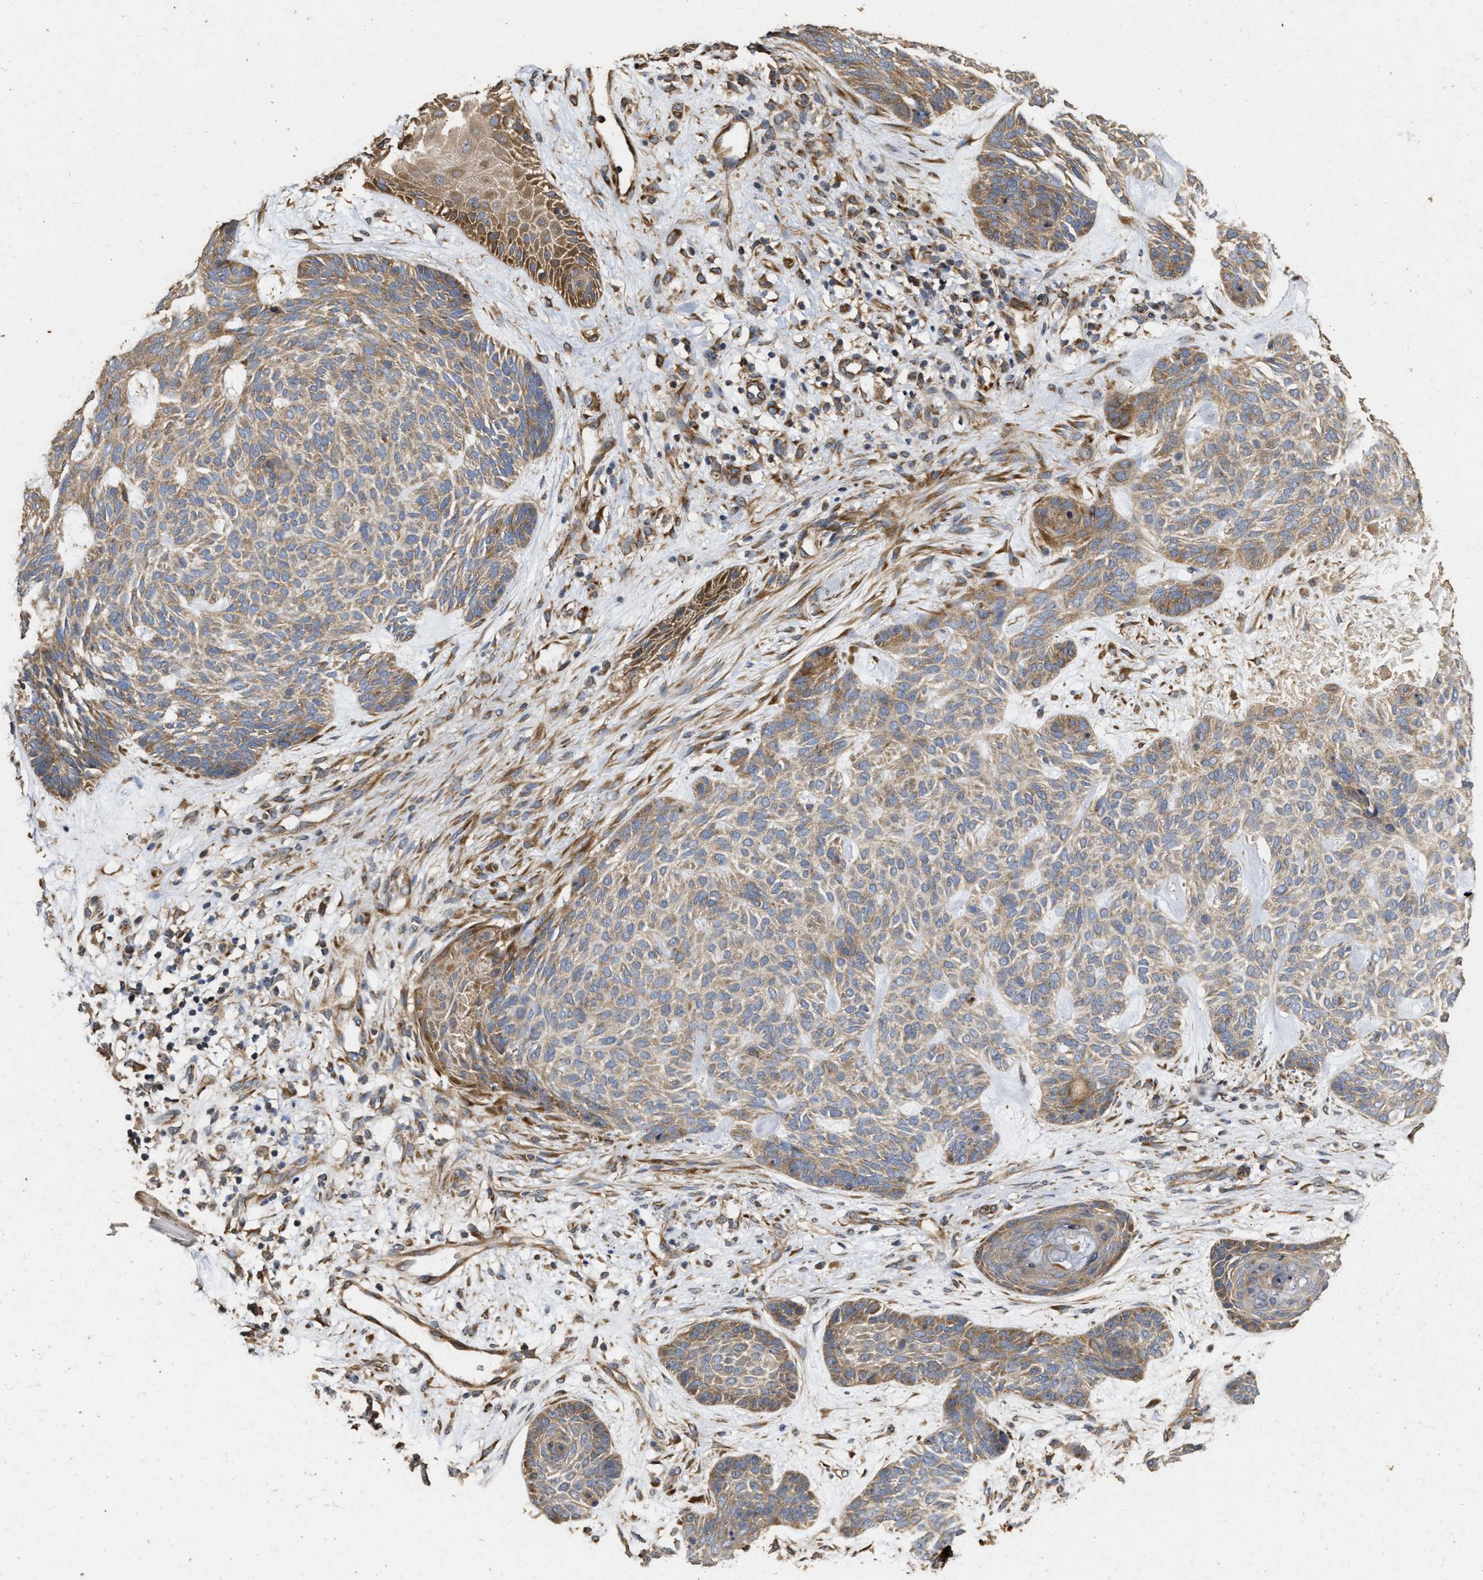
{"staining": {"intensity": "weak", "quantity": ">75%", "location": "cytoplasmic/membranous"}, "tissue": "skin cancer", "cell_type": "Tumor cells", "image_type": "cancer", "snomed": [{"axis": "morphology", "description": "Basal cell carcinoma"}, {"axis": "topography", "description": "Skin"}], "caption": "Protein staining demonstrates weak cytoplasmic/membranous expression in approximately >75% of tumor cells in skin cancer (basal cell carcinoma).", "gene": "NAV1", "patient": {"sex": "male", "age": 55}}